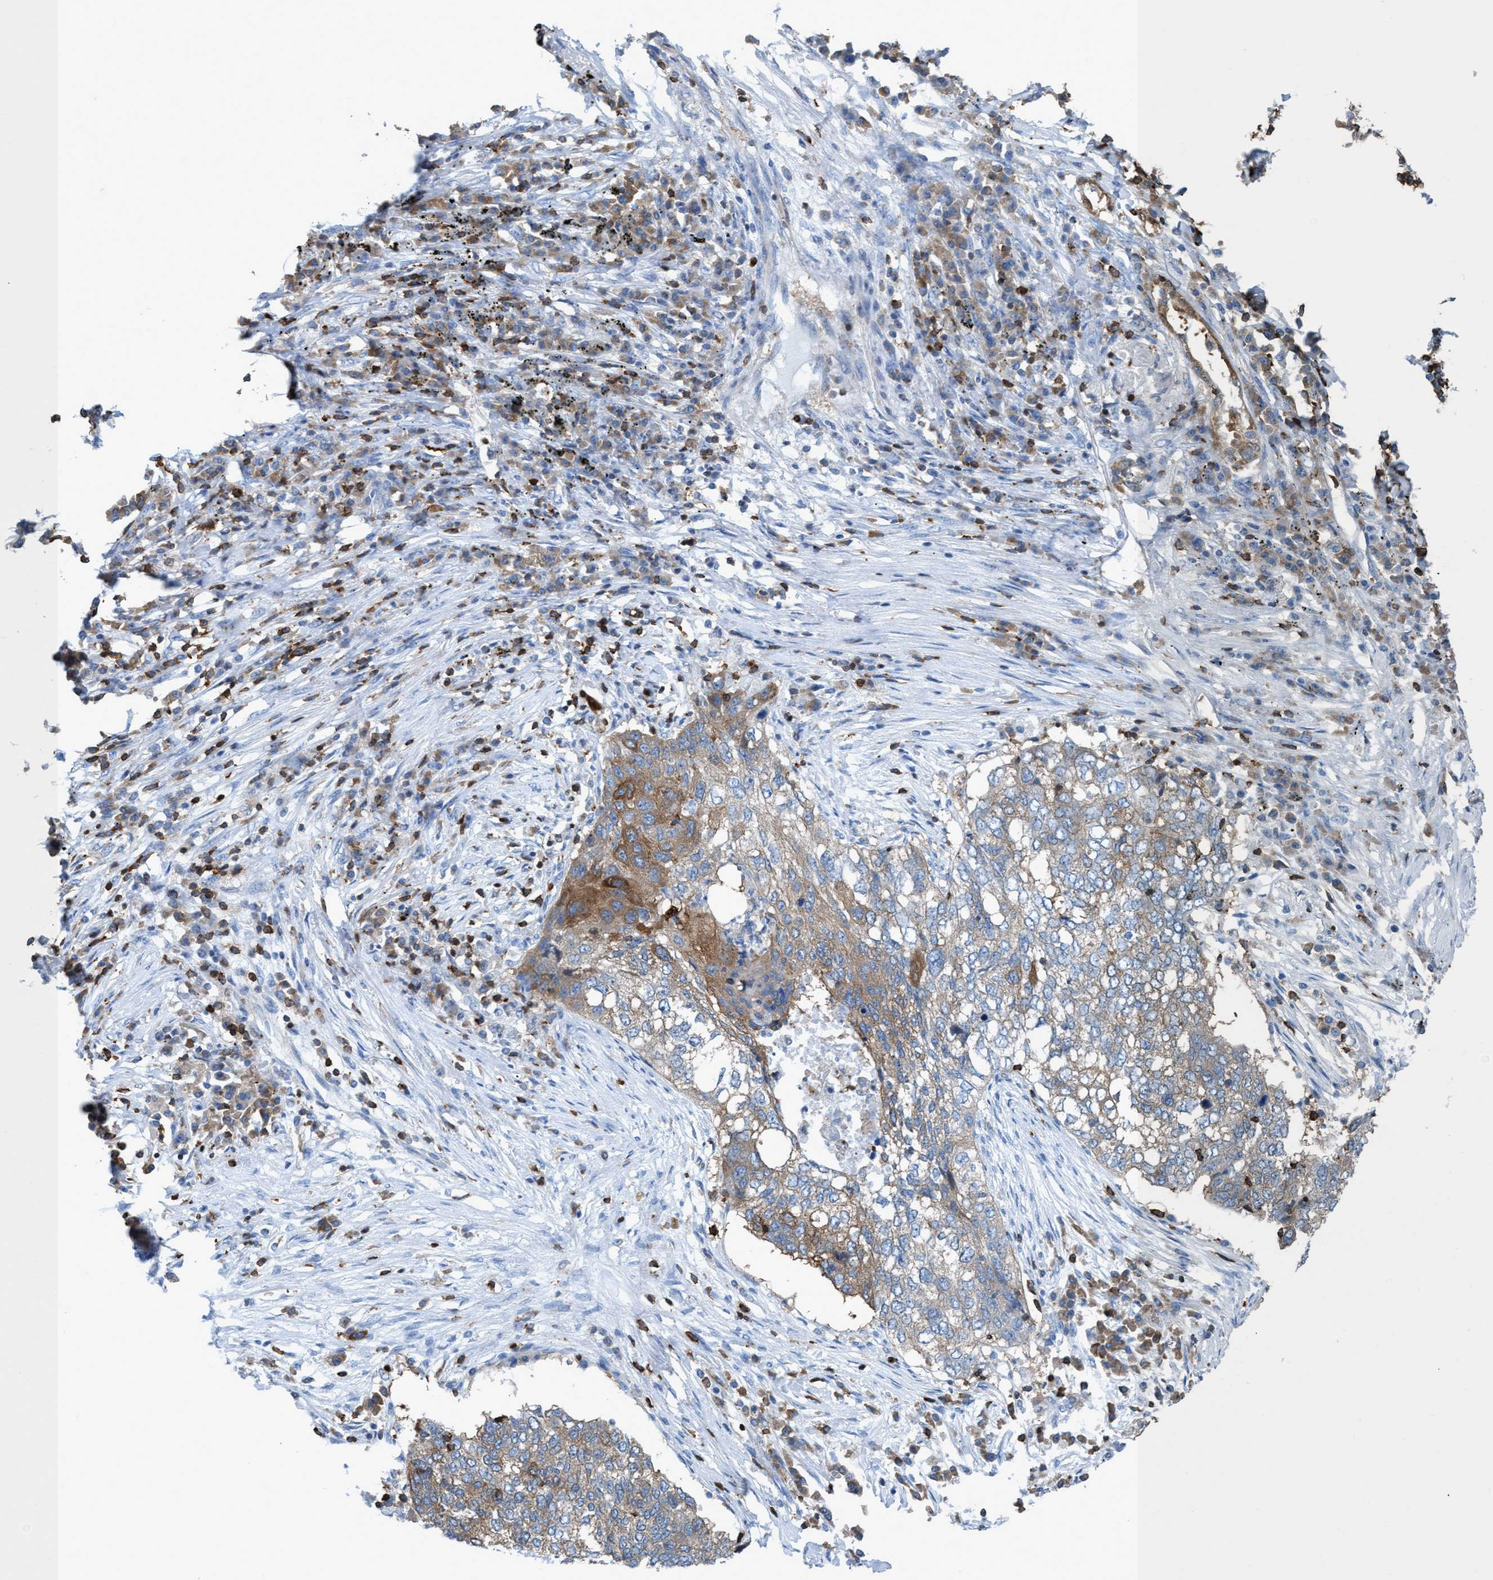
{"staining": {"intensity": "moderate", "quantity": ">75%", "location": "cytoplasmic/membranous"}, "tissue": "lung cancer", "cell_type": "Tumor cells", "image_type": "cancer", "snomed": [{"axis": "morphology", "description": "Squamous cell carcinoma, NOS"}, {"axis": "topography", "description": "Lung"}], "caption": "DAB (3,3'-diaminobenzidine) immunohistochemical staining of human lung squamous cell carcinoma displays moderate cytoplasmic/membranous protein positivity in approximately >75% of tumor cells. (brown staining indicates protein expression, while blue staining denotes nuclei).", "gene": "EZR", "patient": {"sex": "female", "age": 63}}